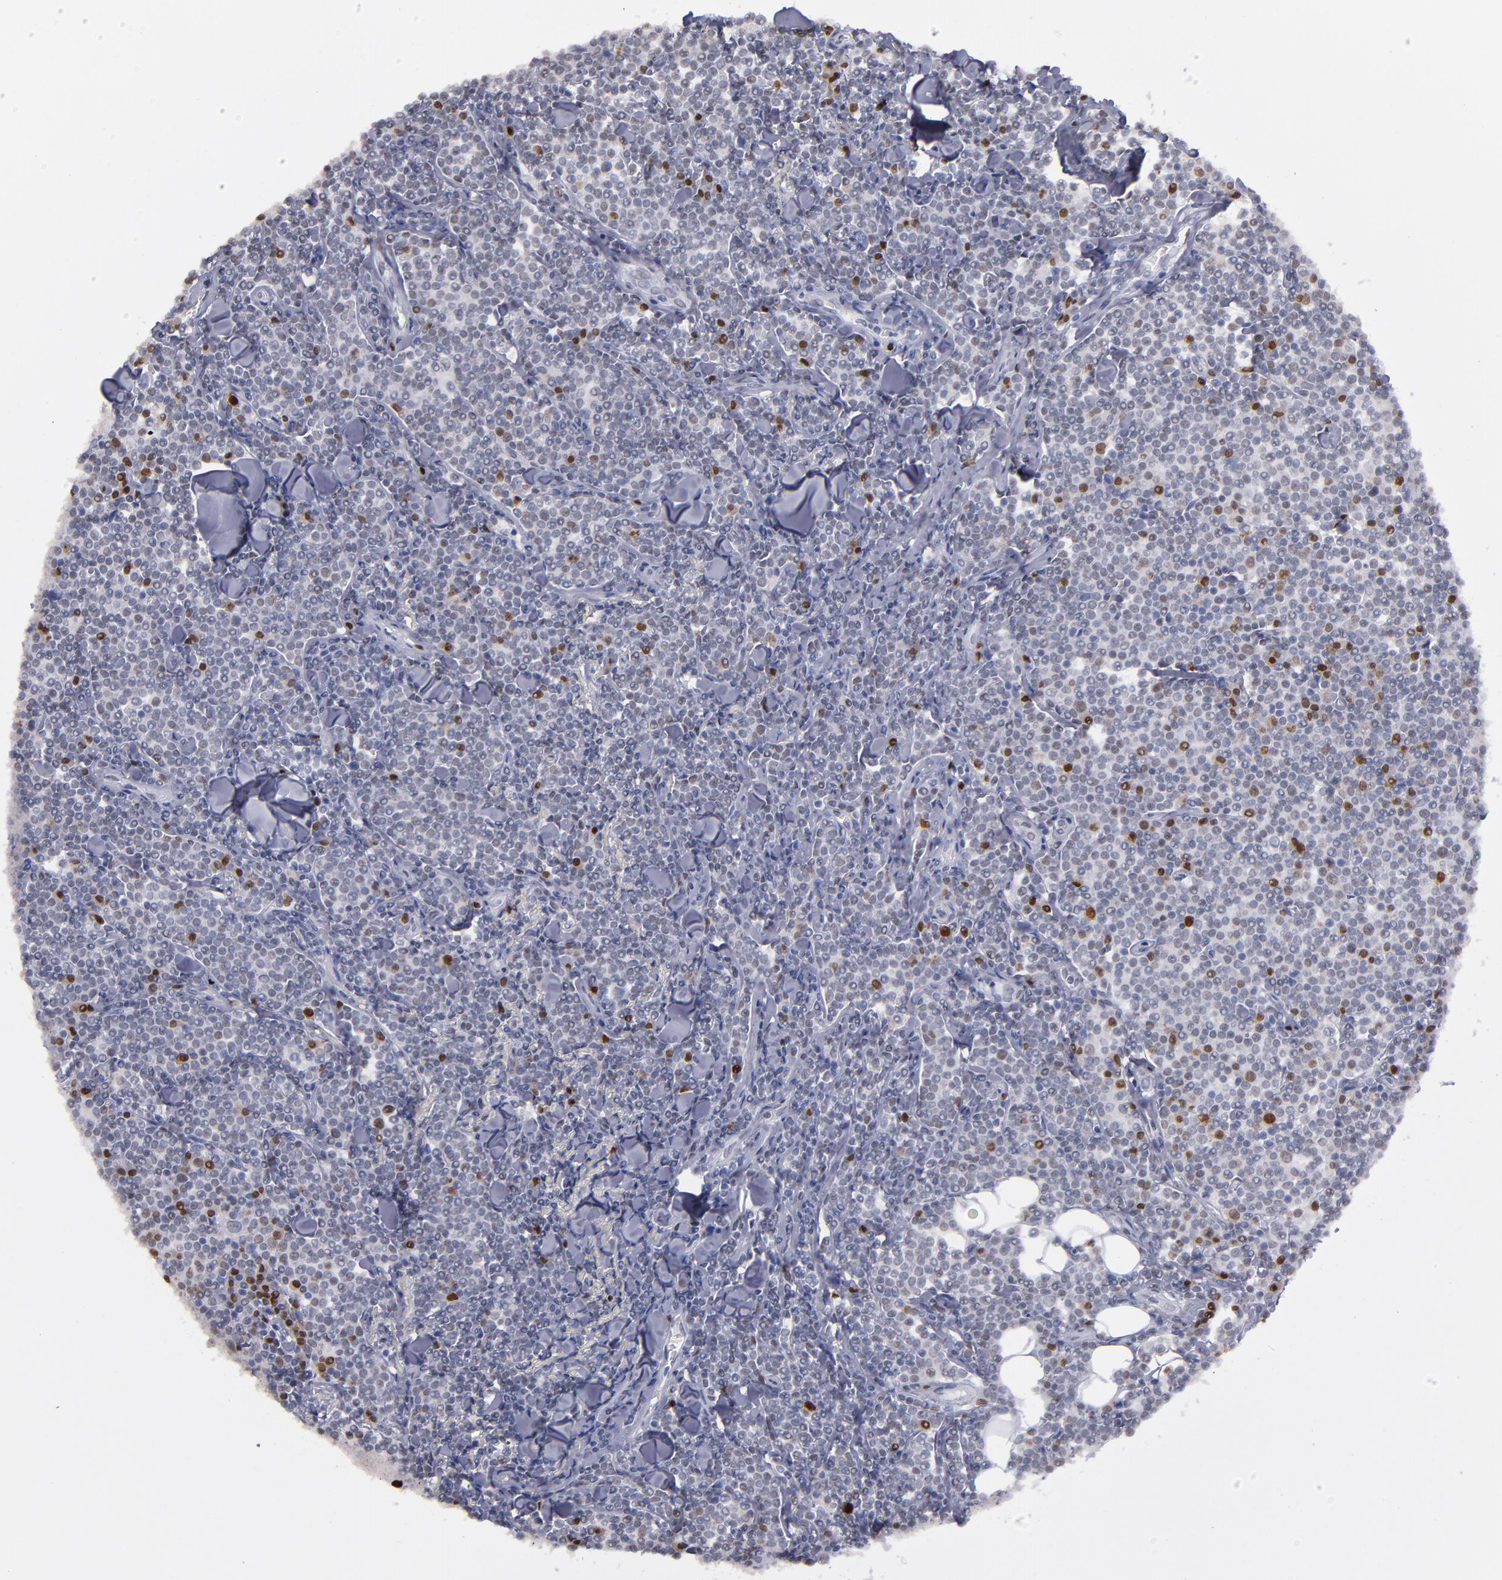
{"staining": {"intensity": "weak", "quantity": "25%-75%", "location": "nuclear"}, "tissue": "lymphoma", "cell_type": "Tumor cells", "image_type": "cancer", "snomed": [{"axis": "morphology", "description": "Malignant lymphoma, non-Hodgkin's type, Low grade"}, {"axis": "topography", "description": "Soft tissue"}], "caption": "Immunohistochemistry image of human lymphoma stained for a protein (brown), which demonstrates low levels of weak nuclear expression in about 25%-75% of tumor cells.", "gene": "IRF4", "patient": {"sex": "male", "age": 92}}